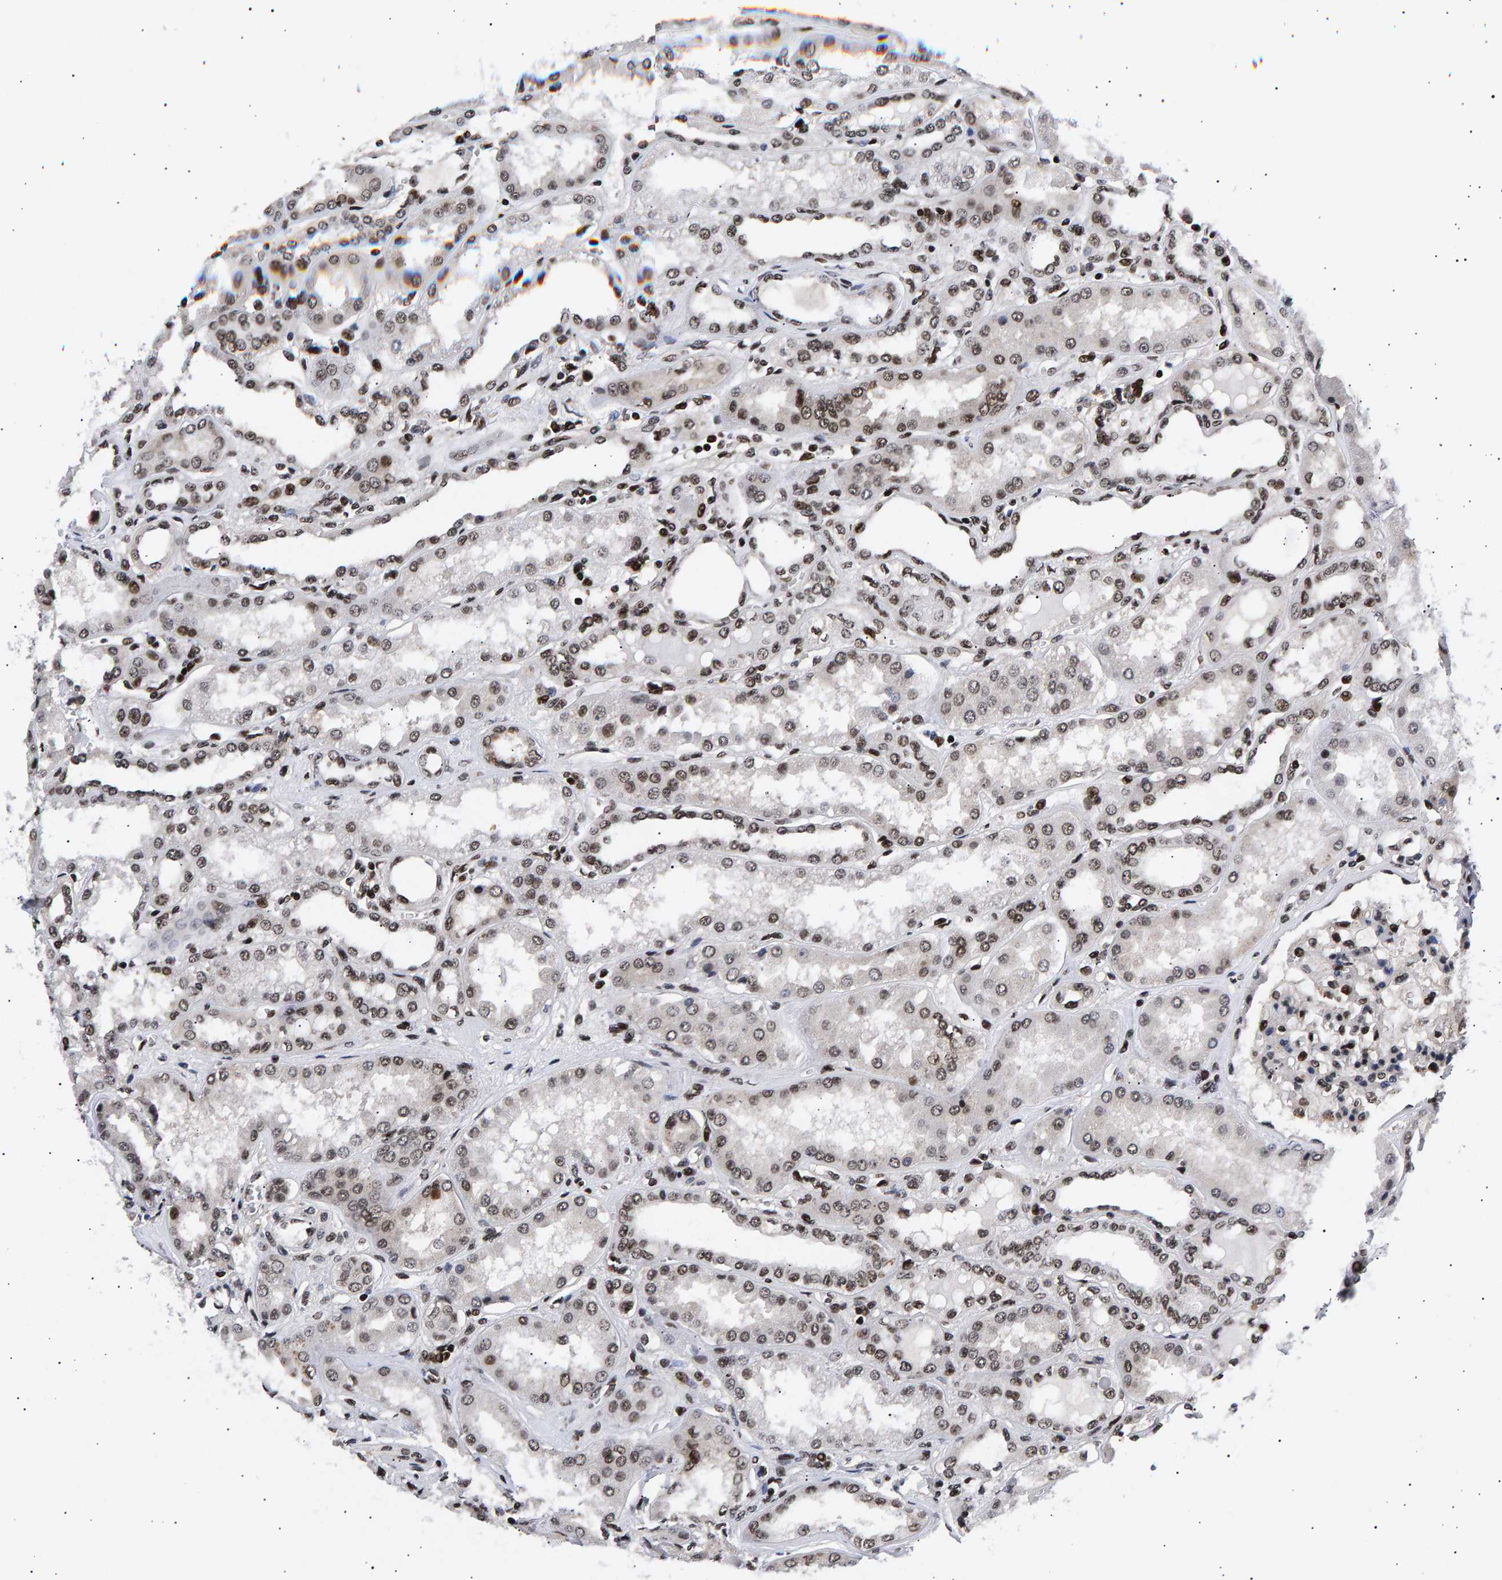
{"staining": {"intensity": "strong", "quantity": ">75%", "location": "nuclear"}, "tissue": "kidney", "cell_type": "Cells in glomeruli", "image_type": "normal", "snomed": [{"axis": "morphology", "description": "Normal tissue, NOS"}, {"axis": "topography", "description": "Kidney"}], "caption": "This photomicrograph shows immunohistochemistry (IHC) staining of normal kidney, with high strong nuclear expression in about >75% of cells in glomeruli.", "gene": "ANKRD40", "patient": {"sex": "female", "age": 56}}